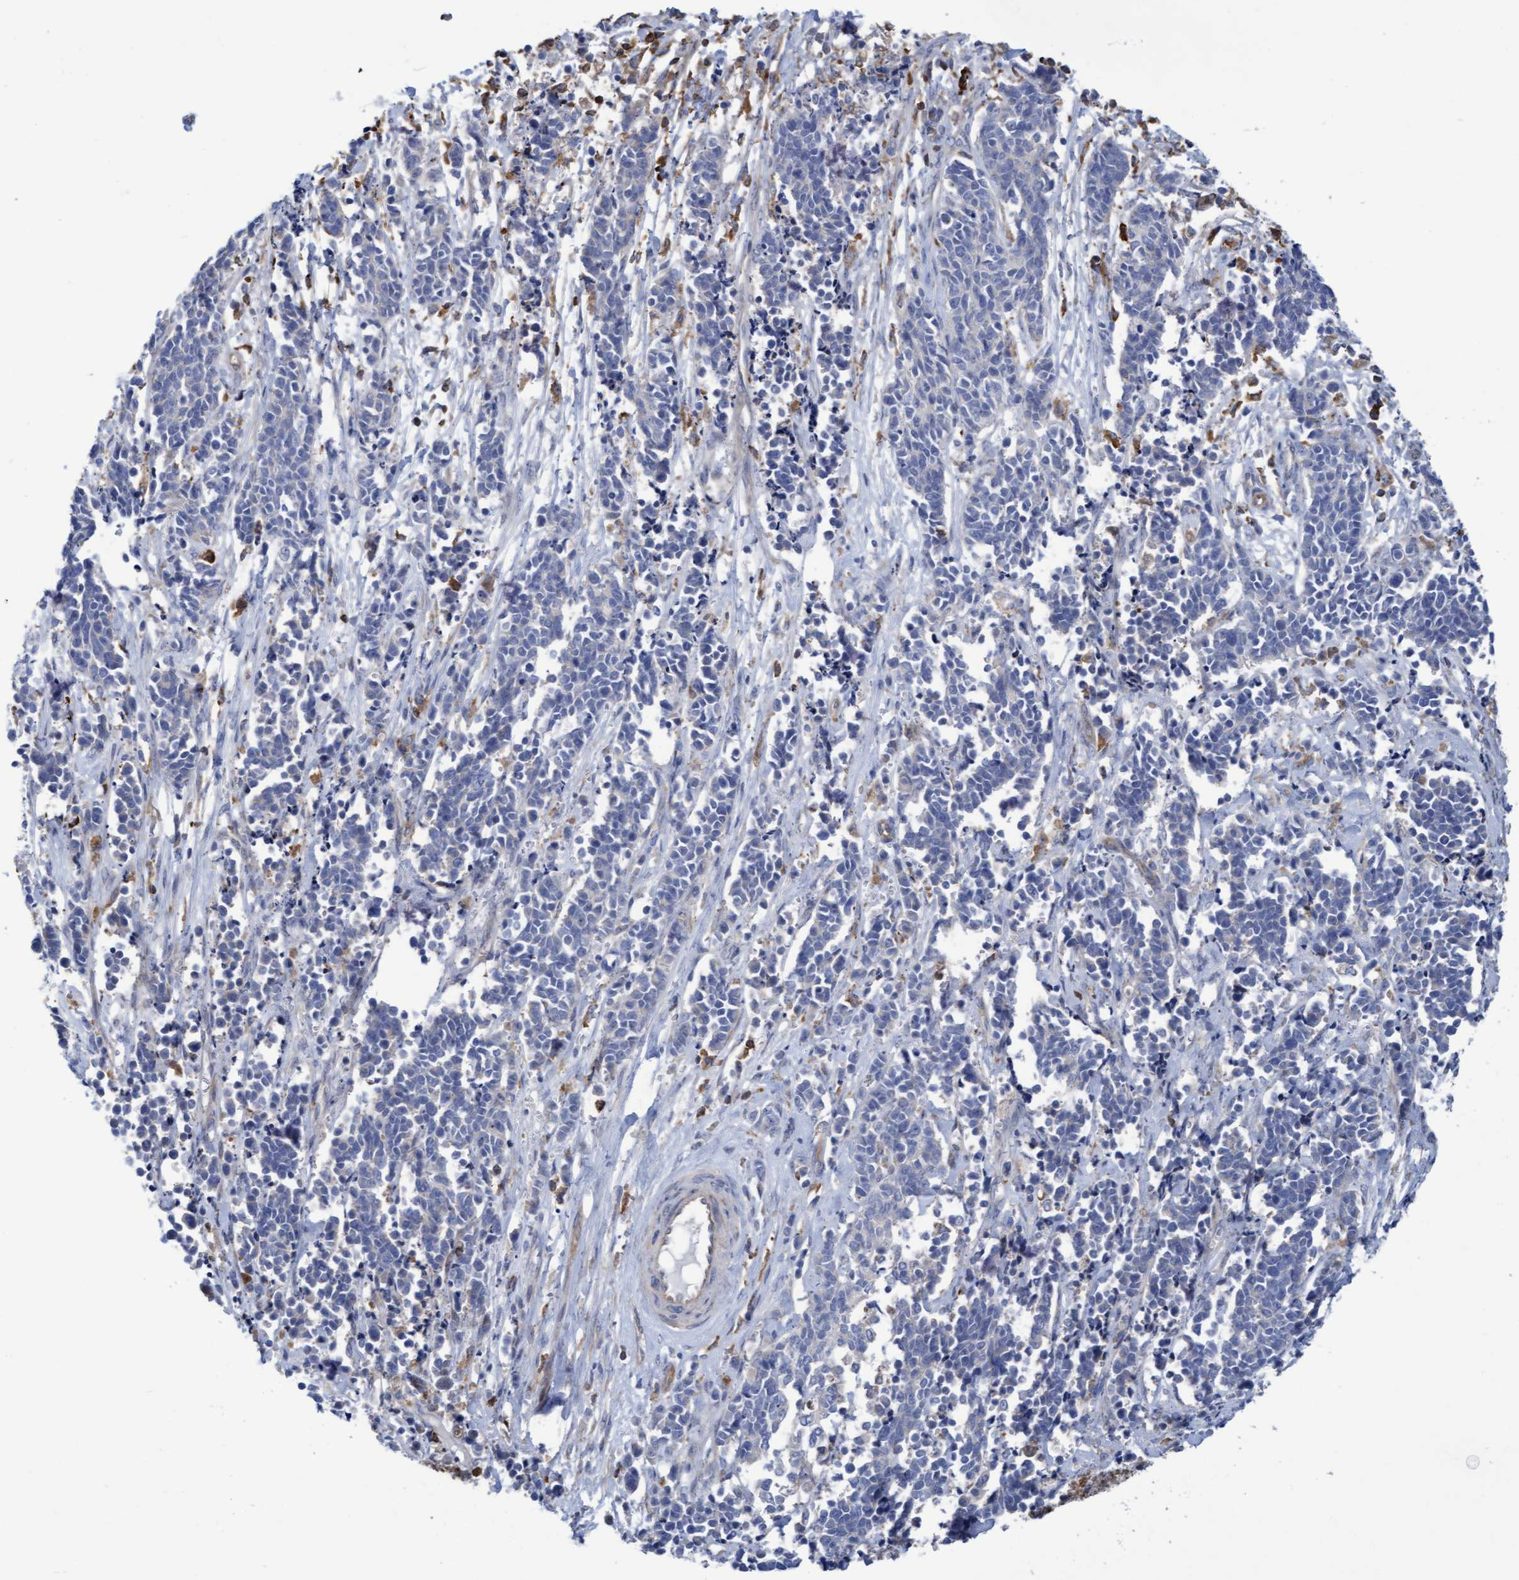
{"staining": {"intensity": "negative", "quantity": "none", "location": "none"}, "tissue": "cervical cancer", "cell_type": "Tumor cells", "image_type": "cancer", "snomed": [{"axis": "morphology", "description": "Squamous cell carcinoma, NOS"}, {"axis": "topography", "description": "Cervix"}], "caption": "This is a image of IHC staining of cervical squamous cell carcinoma, which shows no expression in tumor cells.", "gene": "FNBP1", "patient": {"sex": "female", "age": 35}}